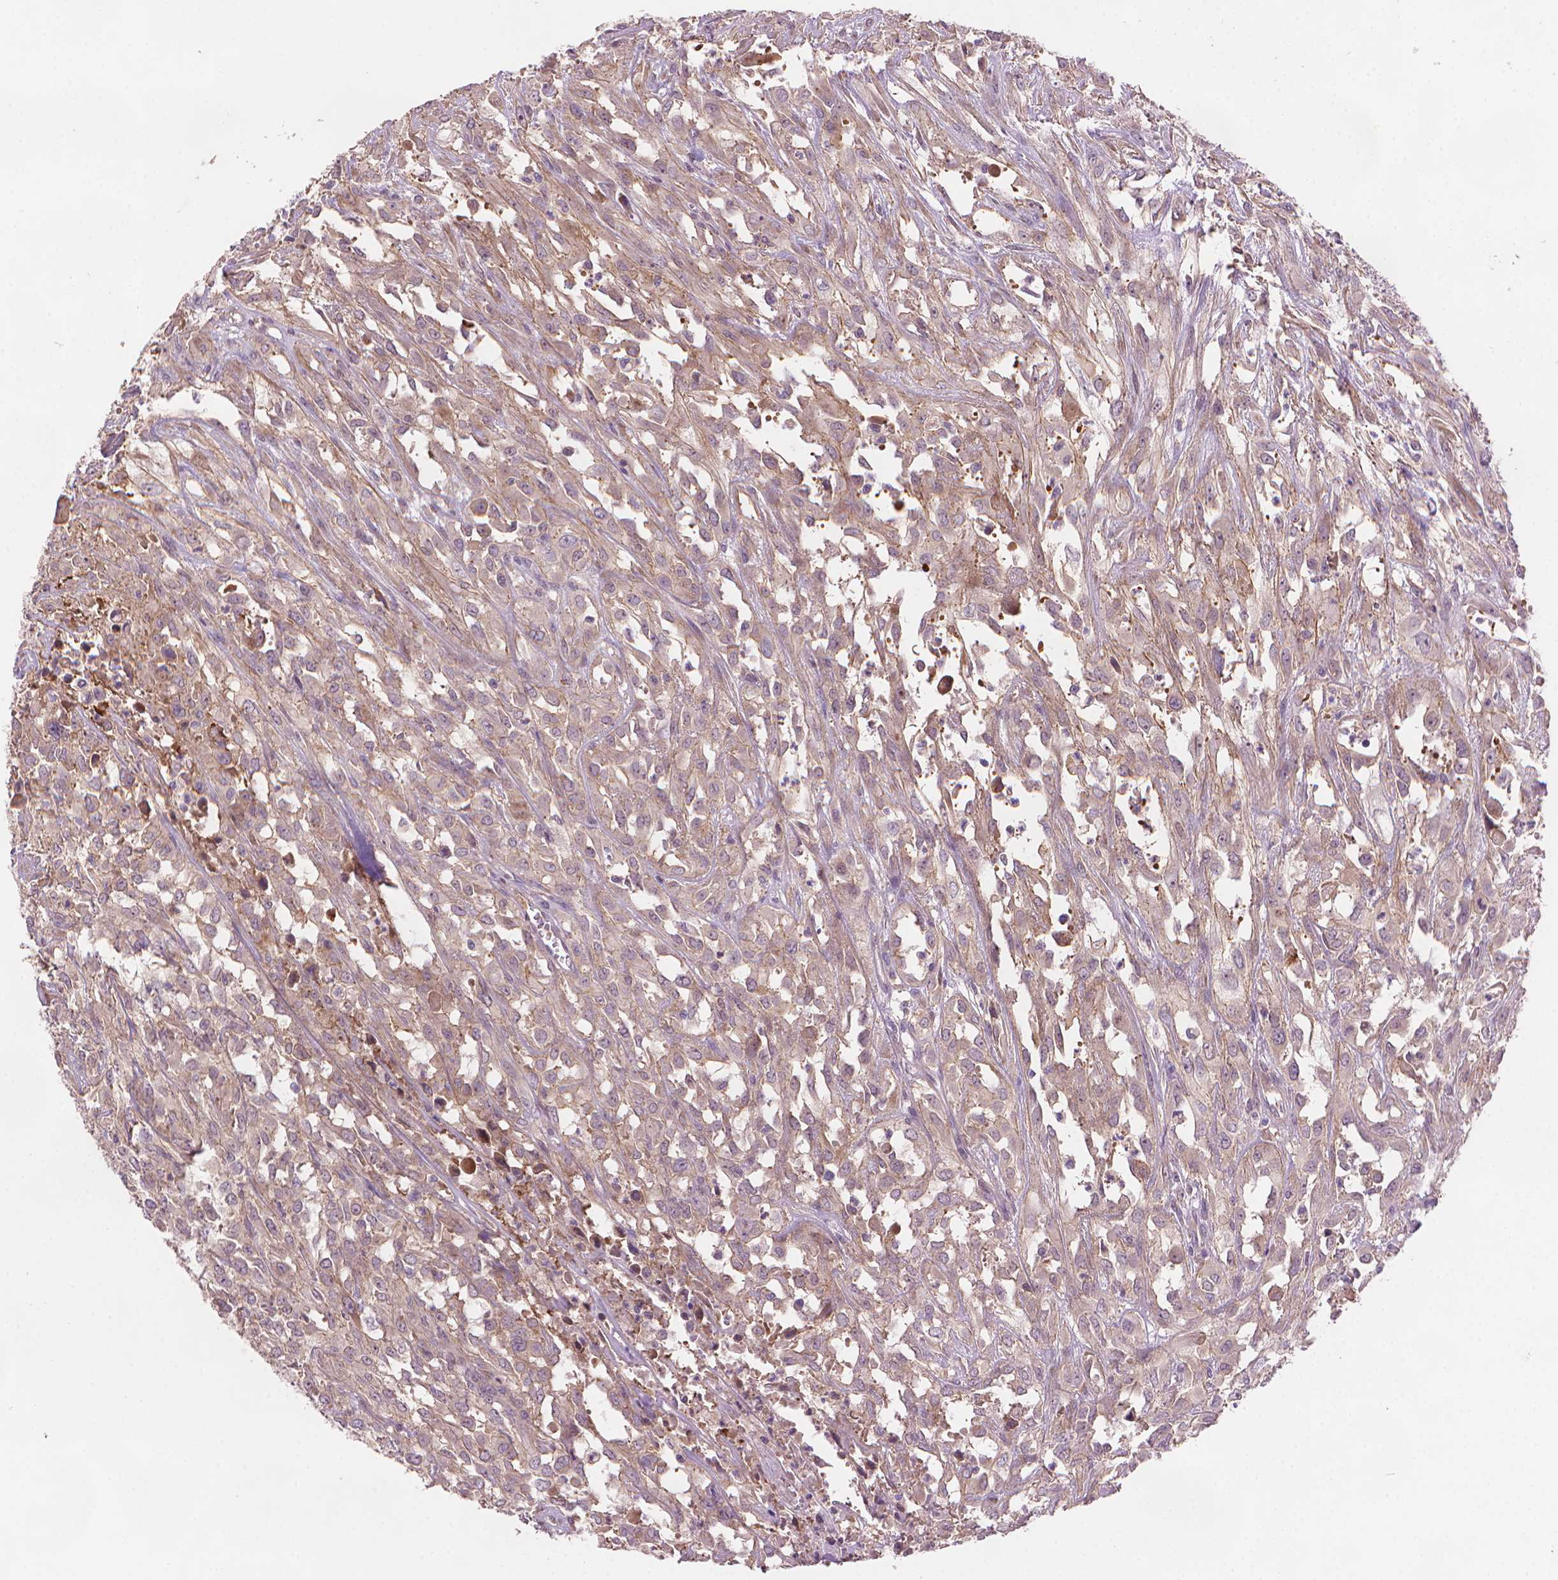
{"staining": {"intensity": "weak", "quantity": "<25%", "location": "cytoplasmic/membranous"}, "tissue": "urothelial cancer", "cell_type": "Tumor cells", "image_type": "cancer", "snomed": [{"axis": "morphology", "description": "Urothelial carcinoma, High grade"}, {"axis": "topography", "description": "Urinary bladder"}], "caption": "Immunohistochemistry (IHC) photomicrograph of neoplastic tissue: human urothelial carcinoma (high-grade) stained with DAB displays no significant protein expression in tumor cells. Nuclei are stained in blue.", "gene": "AMMECR1", "patient": {"sex": "male", "age": 67}}